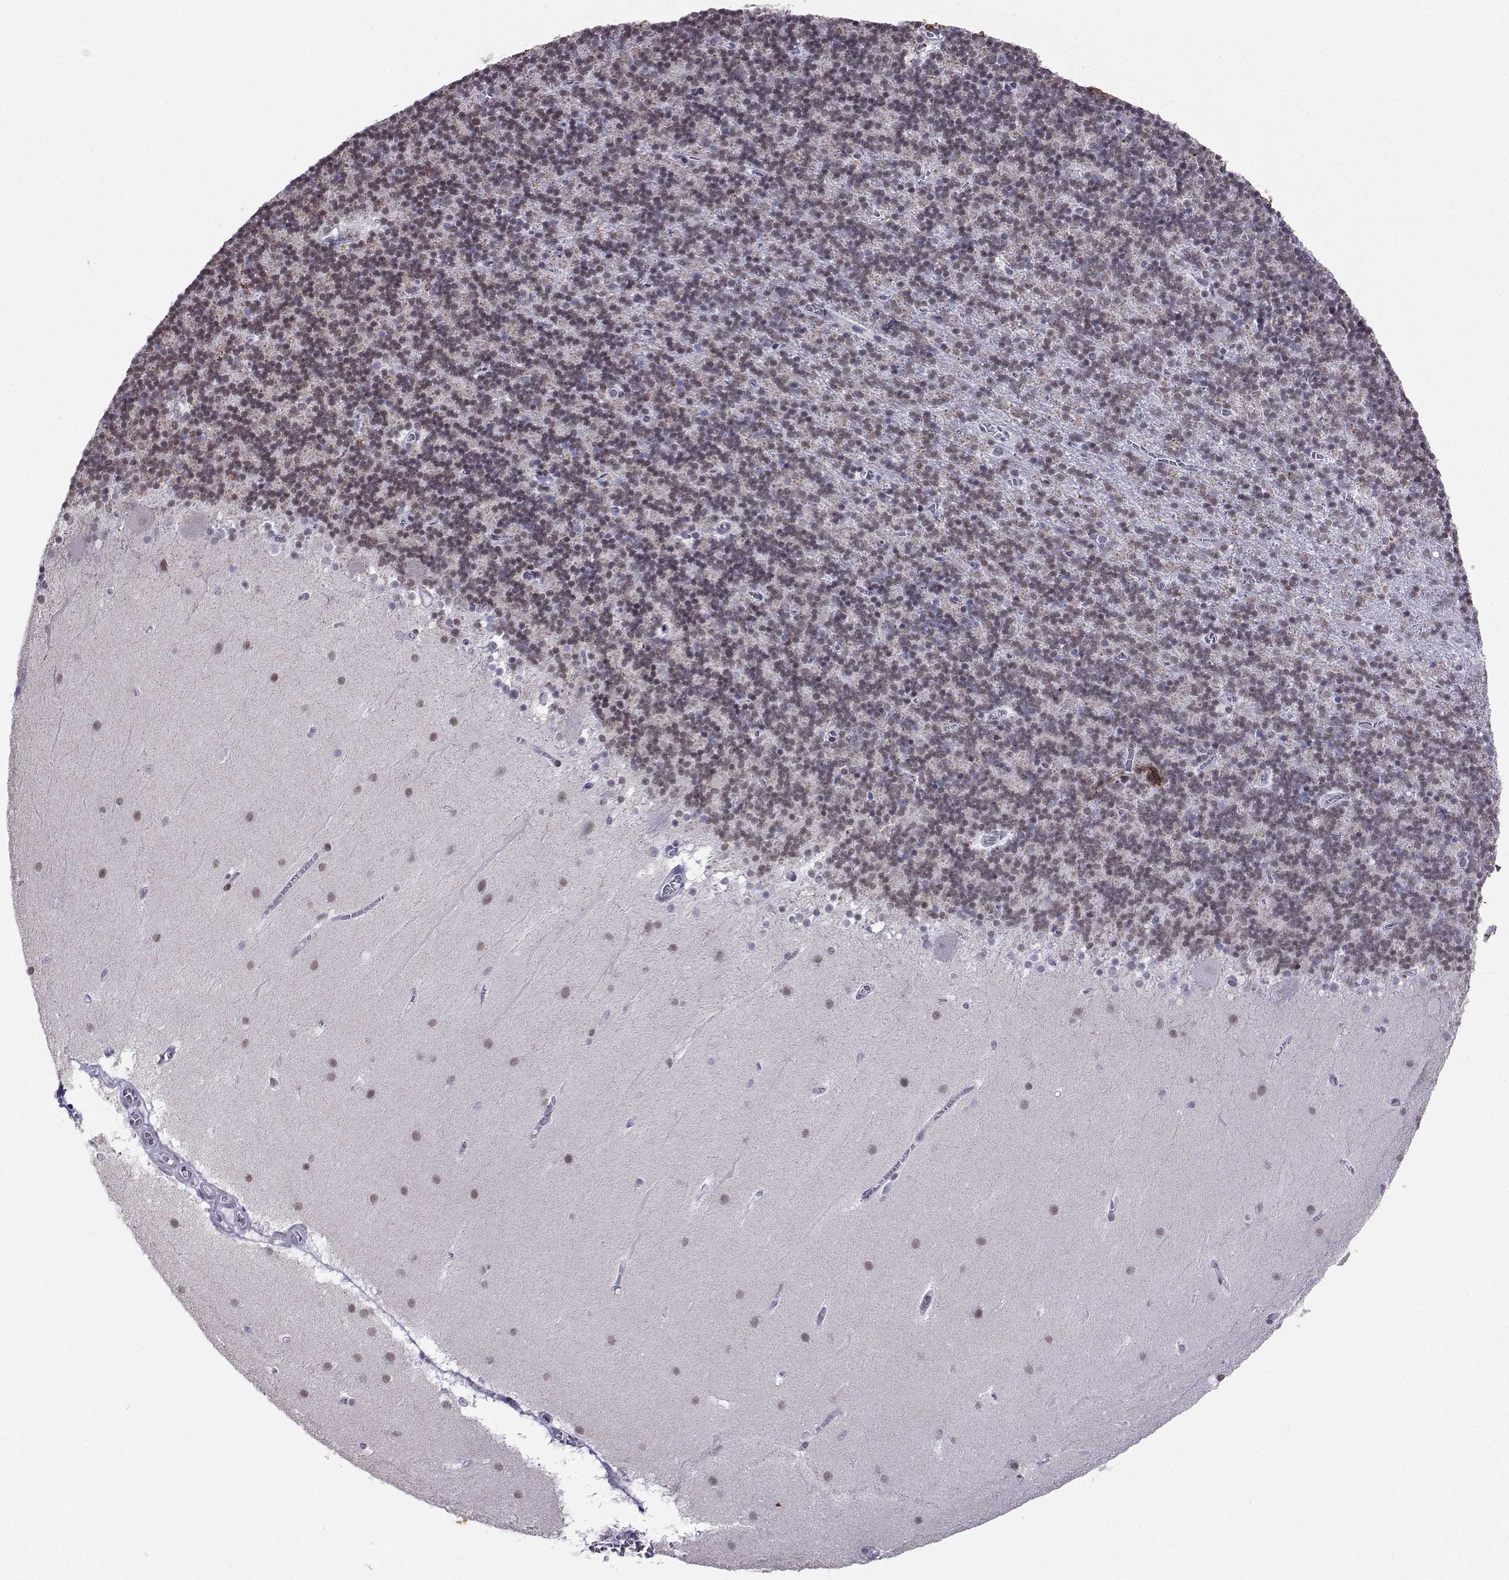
{"staining": {"intensity": "negative", "quantity": "none", "location": "none"}, "tissue": "cerebellum", "cell_type": "Cells in granular layer", "image_type": "normal", "snomed": [{"axis": "morphology", "description": "Normal tissue, NOS"}, {"axis": "topography", "description": "Cerebellum"}], "caption": "High power microscopy photomicrograph of an IHC histopathology image of normal cerebellum, revealing no significant positivity in cells in granular layer.", "gene": "LORICRIN", "patient": {"sex": "male", "age": 70}}